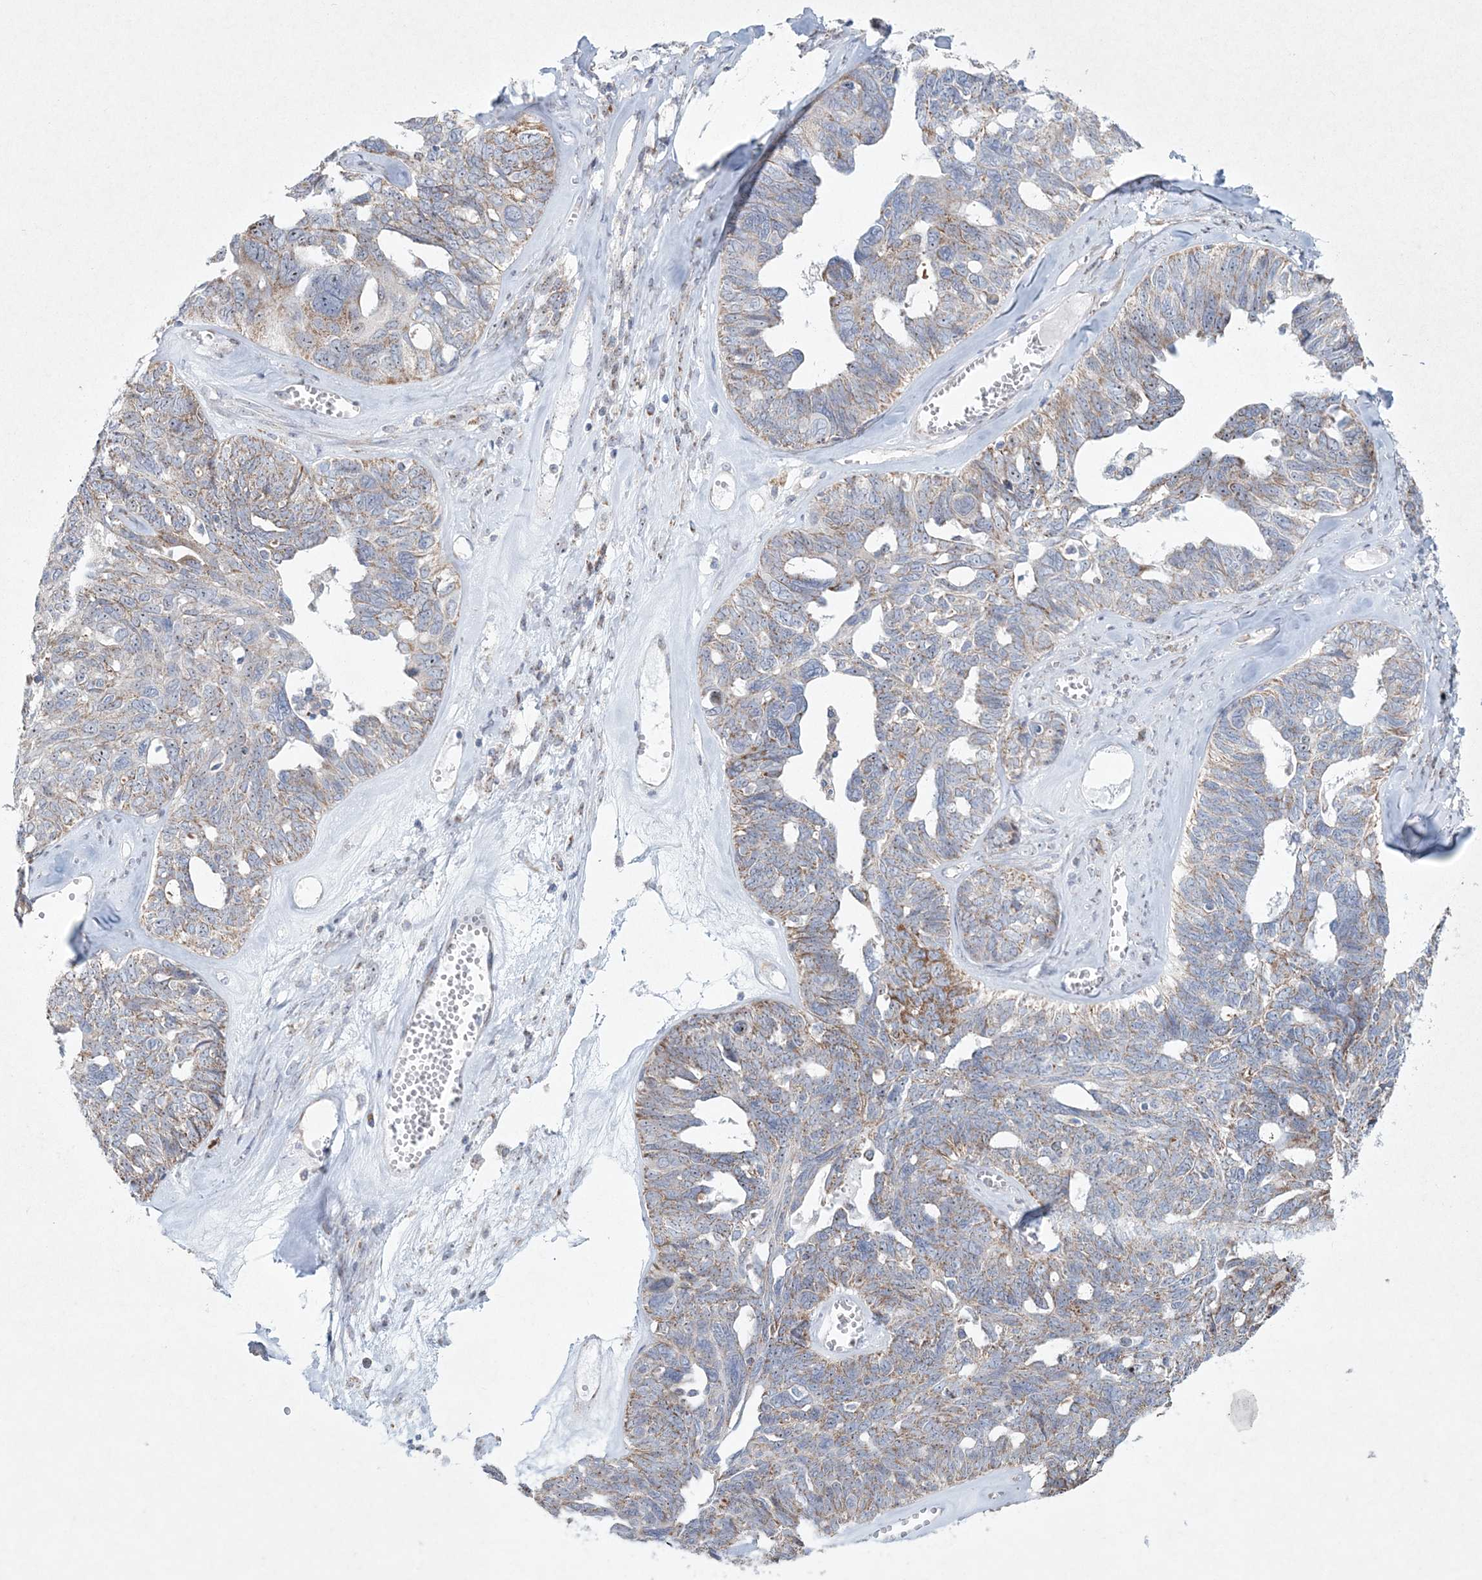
{"staining": {"intensity": "moderate", "quantity": "25%-75%", "location": "cytoplasmic/membranous"}, "tissue": "ovarian cancer", "cell_type": "Tumor cells", "image_type": "cancer", "snomed": [{"axis": "morphology", "description": "Cystadenocarcinoma, serous, NOS"}, {"axis": "topography", "description": "Ovary"}], "caption": "This micrograph reveals immunohistochemistry (IHC) staining of serous cystadenocarcinoma (ovarian), with medium moderate cytoplasmic/membranous positivity in approximately 25%-75% of tumor cells.", "gene": "CES4A", "patient": {"sex": "female", "age": 79}}